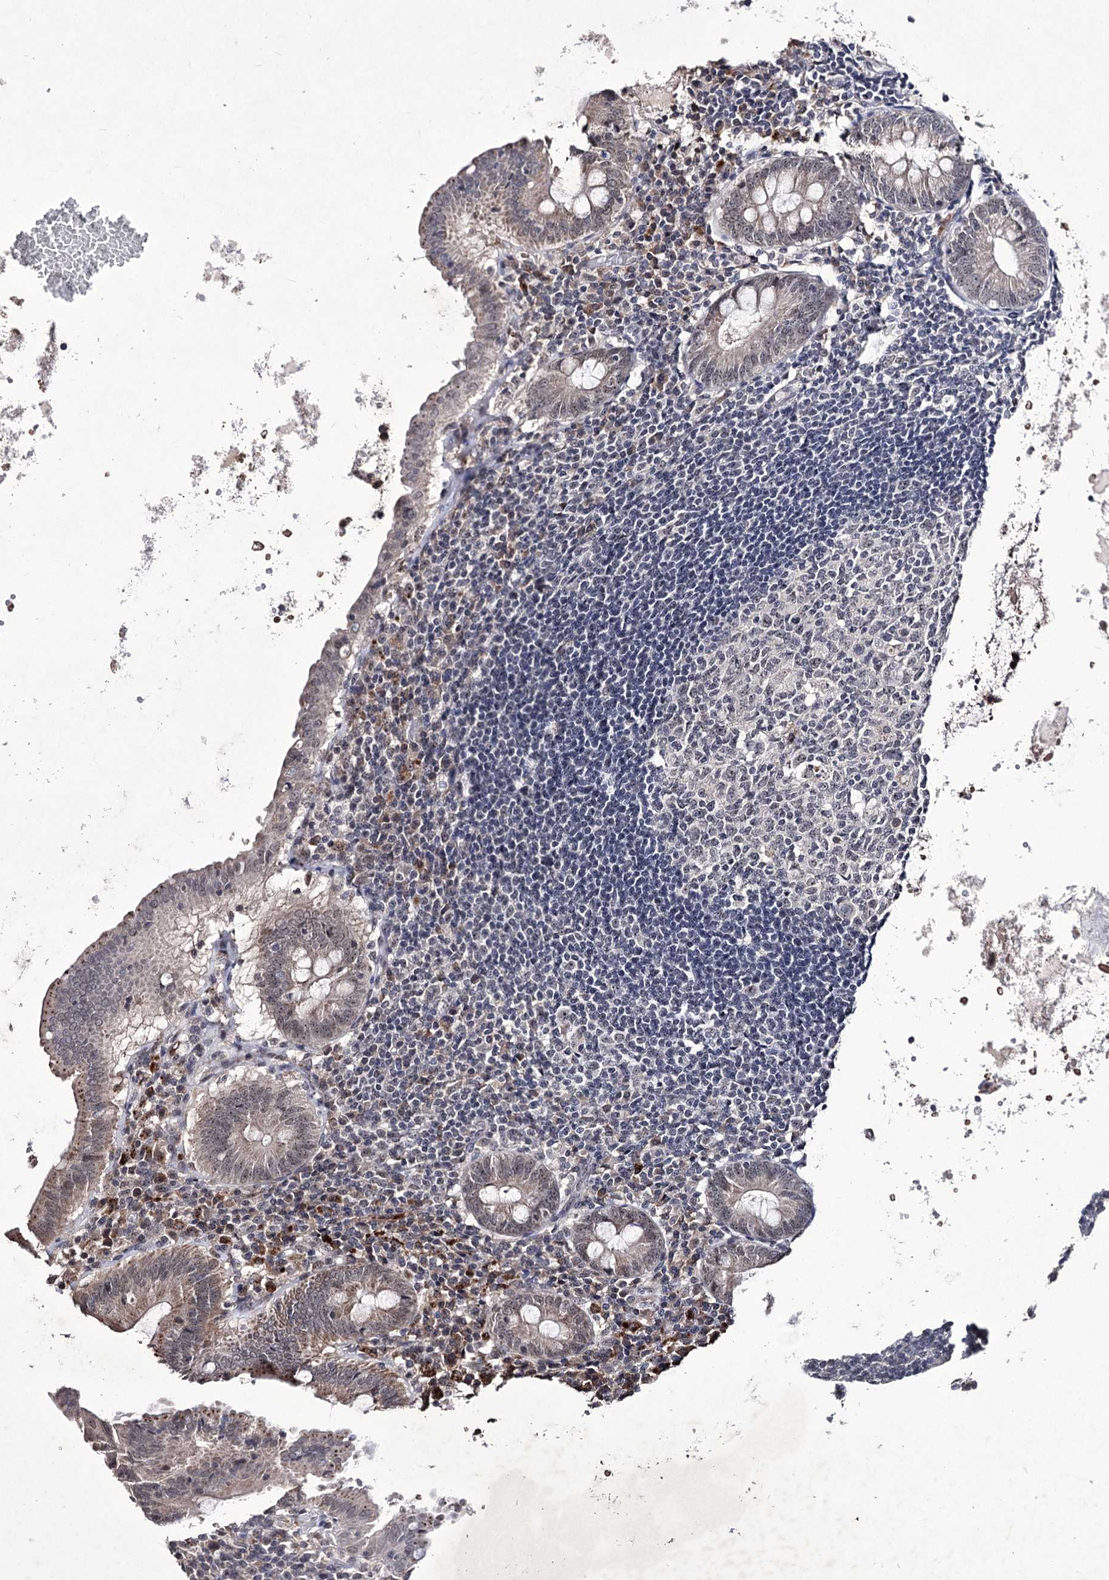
{"staining": {"intensity": "weak", "quantity": "25%-75%", "location": "cytoplasmic/membranous,nuclear"}, "tissue": "appendix", "cell_type": "Glandular cells", "image_type": "normal", "snomed": [{"axis": "morphology", "description": "Normal tissue, NOS"}, {"axis": "topography", "description": "Appendix"}], "caption": "An IHC micrograph of benign tissue is shown. Protein staining in brown labels weak cytoplasmic/membranous,nuclear positivity in appendix within glandular cells.", "gene": "VGLL4", "patient": {"sex": "female", "age": 54}}